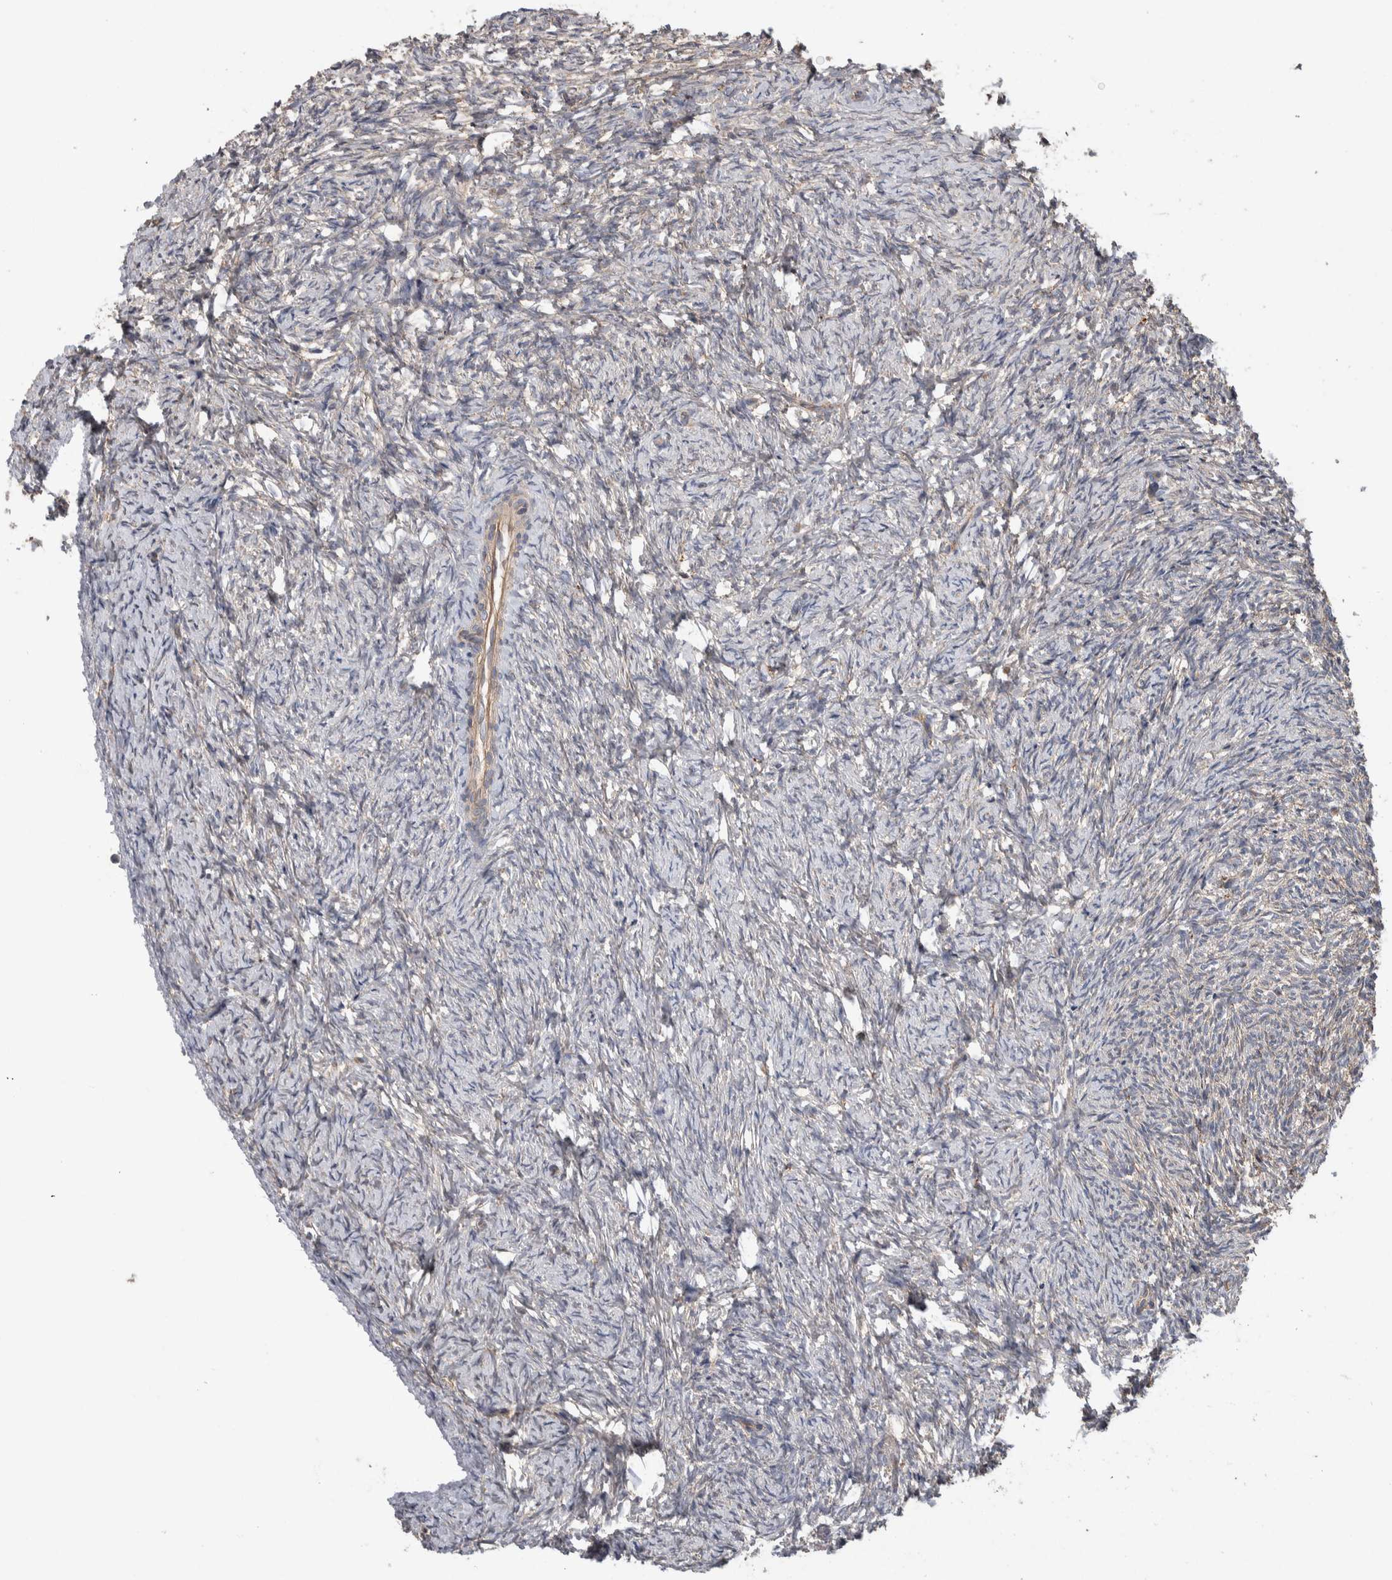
{"staining": {"intensity": "negative", "quantity": "none", "location": "none"}, "tissue": "ovary", "cell_type": "Ovarian stroma cells", "image_type": "normal", "snomed": [{"axis": "morphology", "description": "Normal tissue, NOS"}, {"axis": "topography", "description": "Ovary"}], "caption": "Immunohistochemistry of benign ovary shows no positivity in ovarian stroma cells.", "gene": "GCNA", "patient": {"sex": "female", "age": 41}}